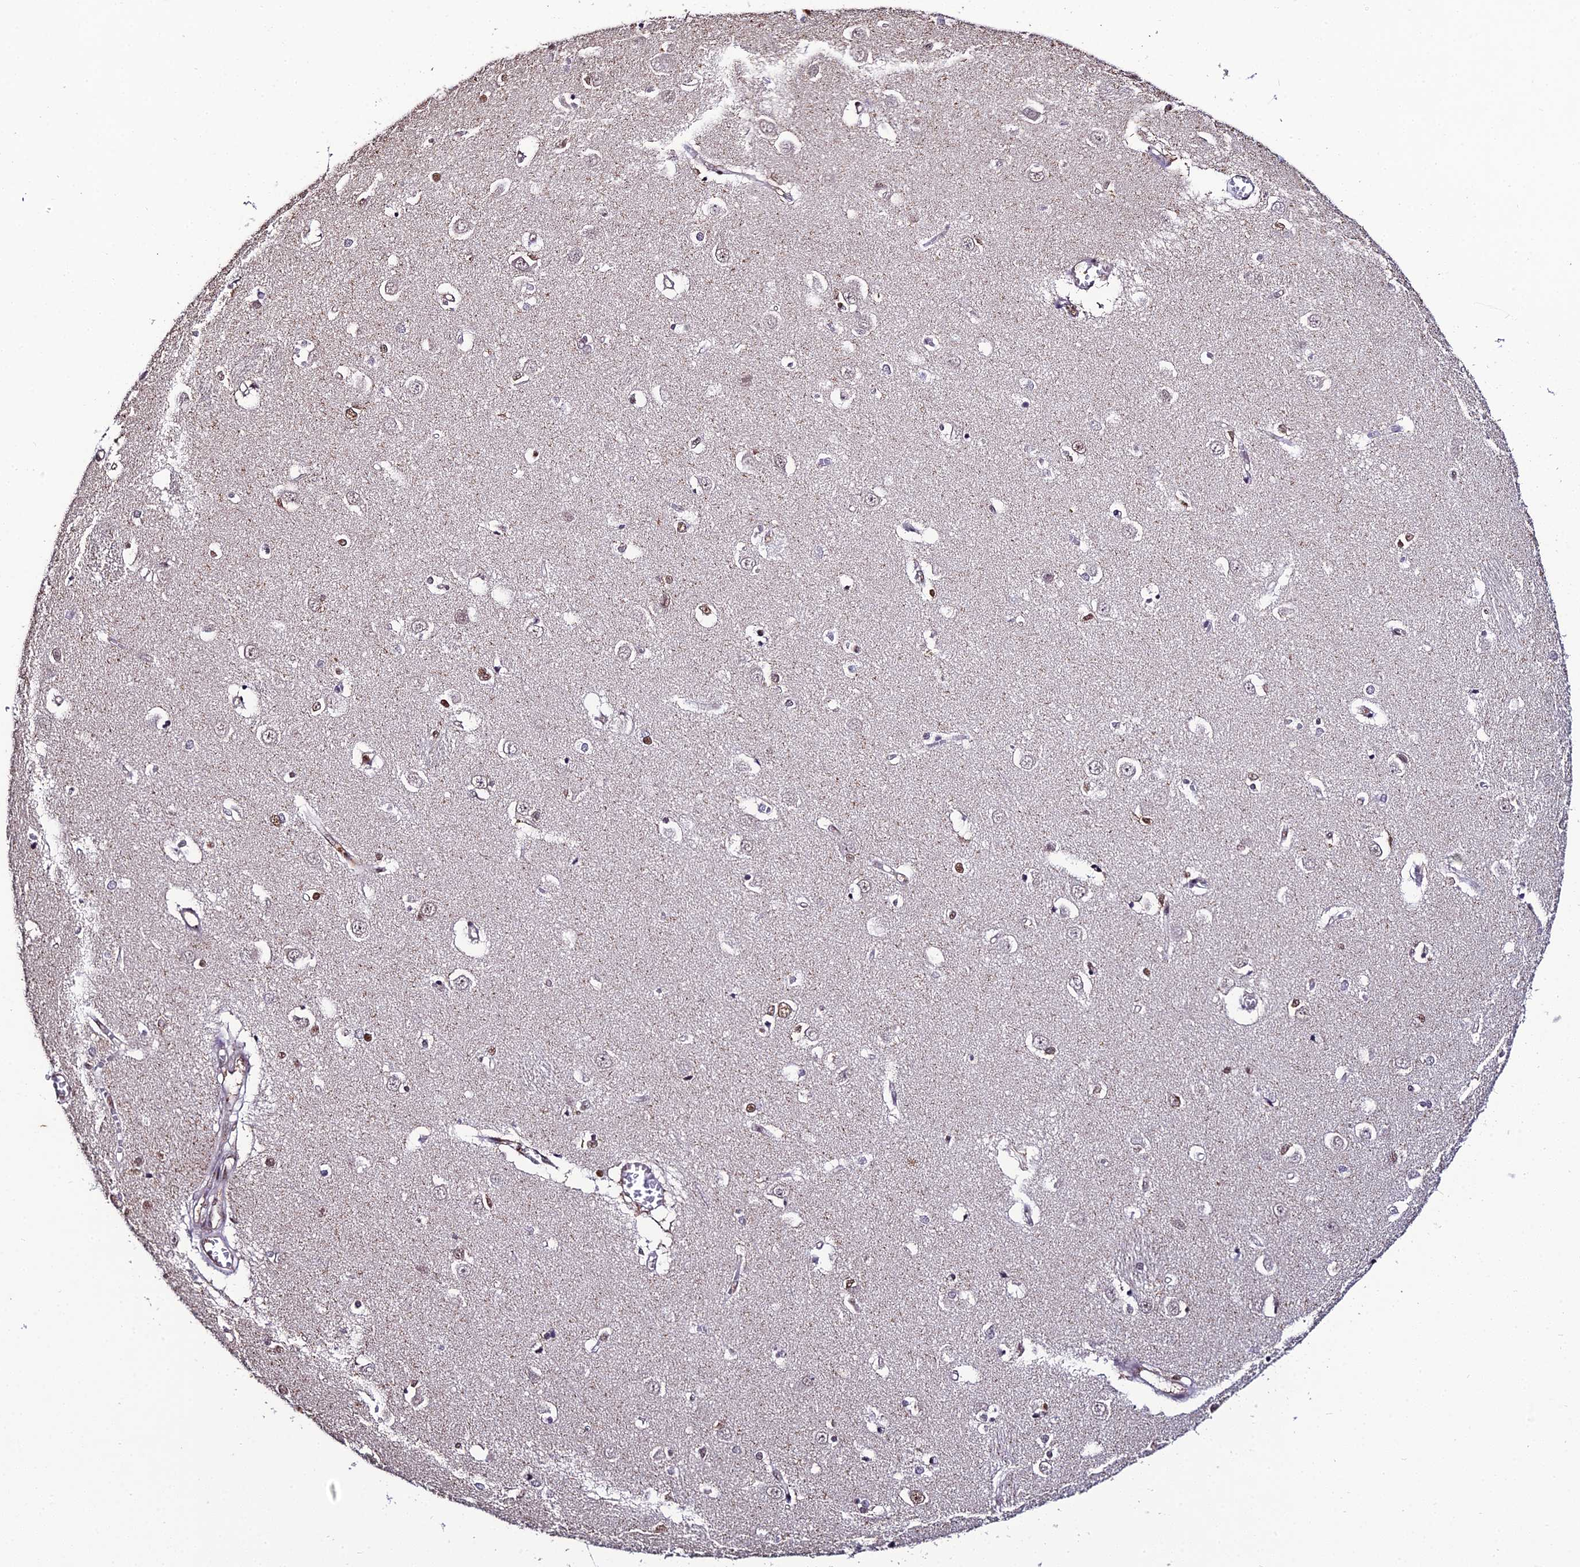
{"staining": {"intensity": "weak", "quantity": "<25%", "location": "cytoplasmic/membranous"}, "tissue": "caudate", "cell_type": "Glial cells", "image_type": "normal", "snomed": [{"axis": "morphology", "description": "Normal tissue, NOS"}, {"axis": "topography", "description": "Lateral ventricle wall"}], "caption": "The photomicrograph shows no significant staining in glial cells of caudate.", "gene": "PPP4C", "patient": {"sex": "male", "age": 37}}